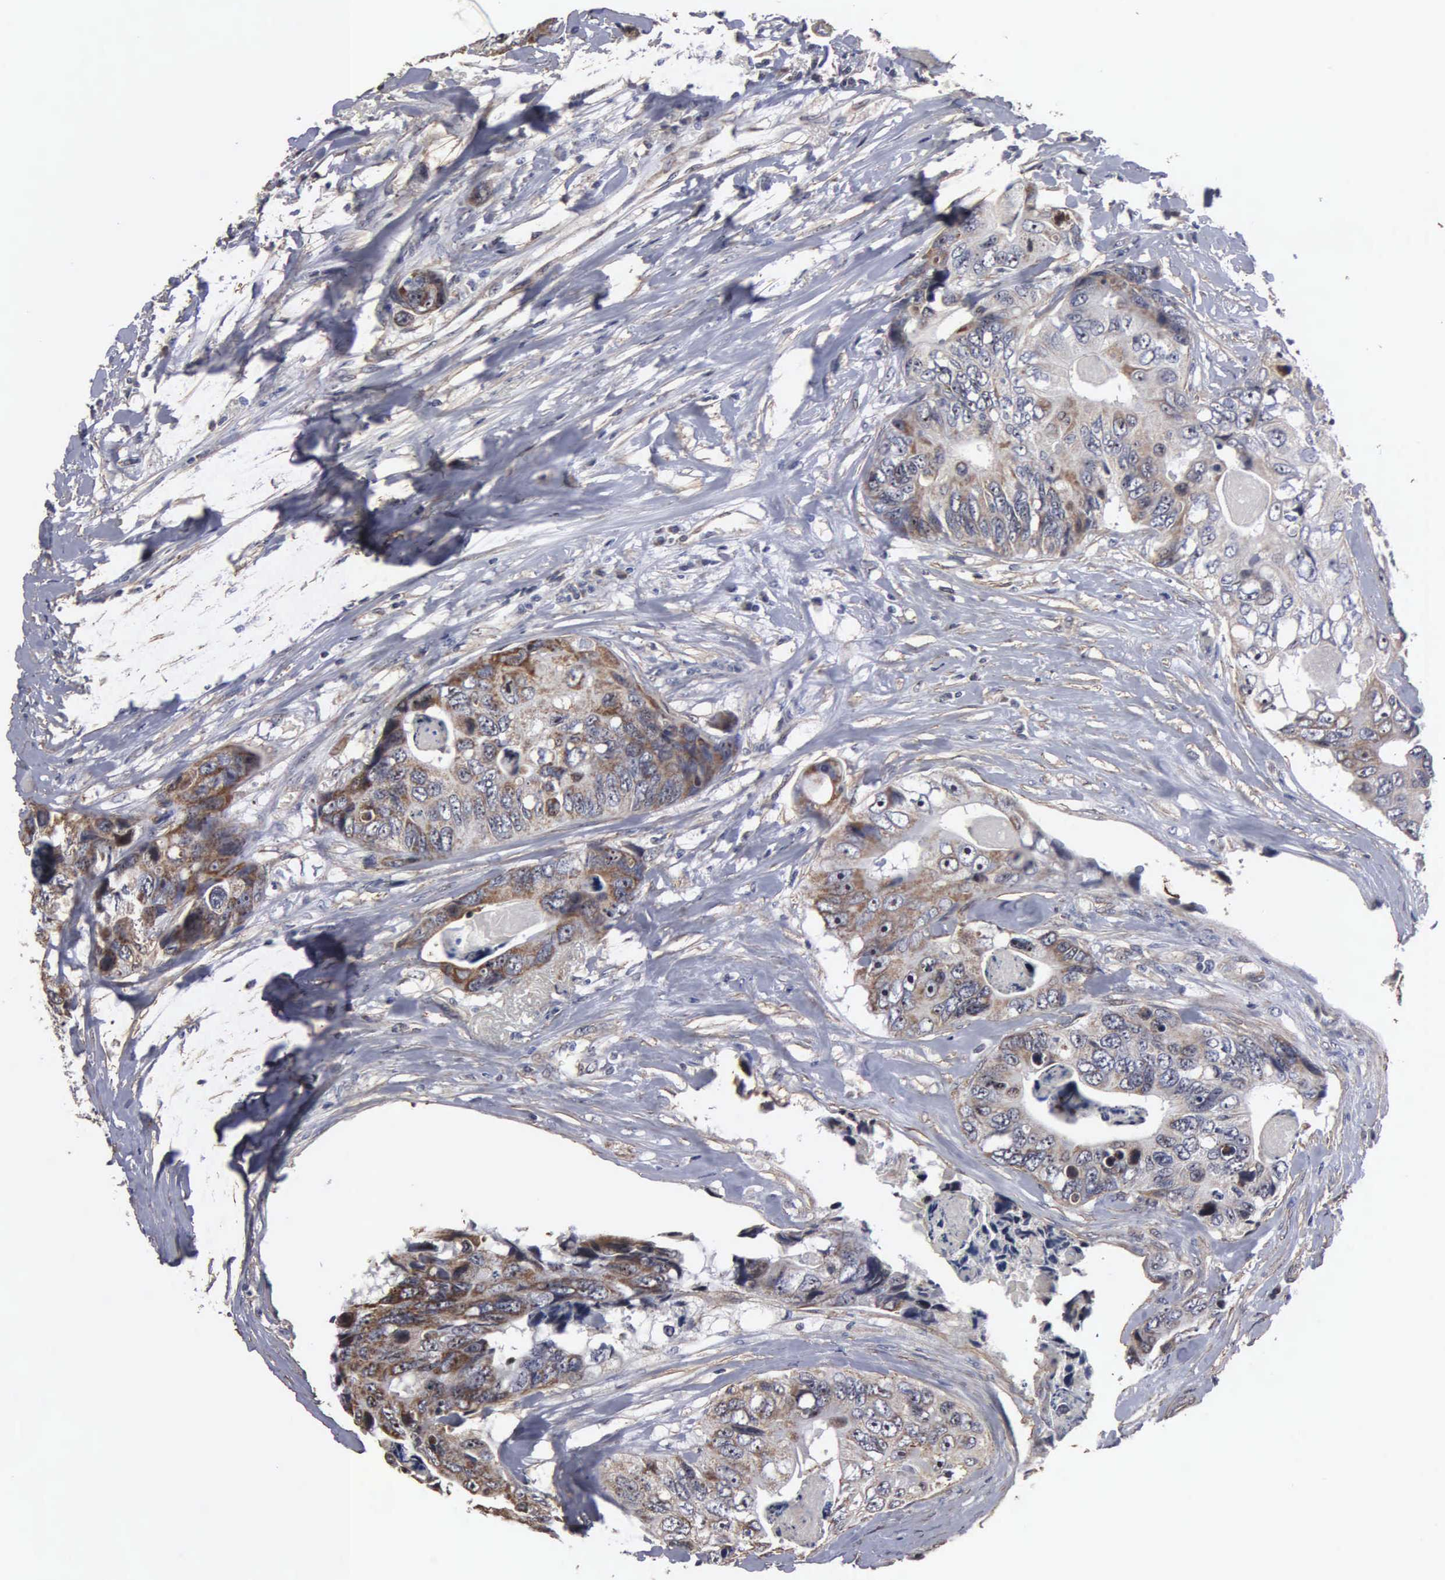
{"staining": {"intensity": "weak", "quantity": "25%-75%", "location": "cytoplasmic/membranous"}, "tissue": "colorectal cancer", "cell_type": "Tumor cells", "image_type": "cancer", "snomed": [{"axis": "morphology", "description": "Adenocarcinoma, NOS"}, {"axis": "topography", "description": "Colon"}], "caption": "Immunohistochemical staining of colorectal cancer shows low levels of weak cytoplasmic/membranous protein positivity in about 25%-75% of tumor cells.", "gene": "NGDN", "patient": {"sex": "female", "age": 86}}